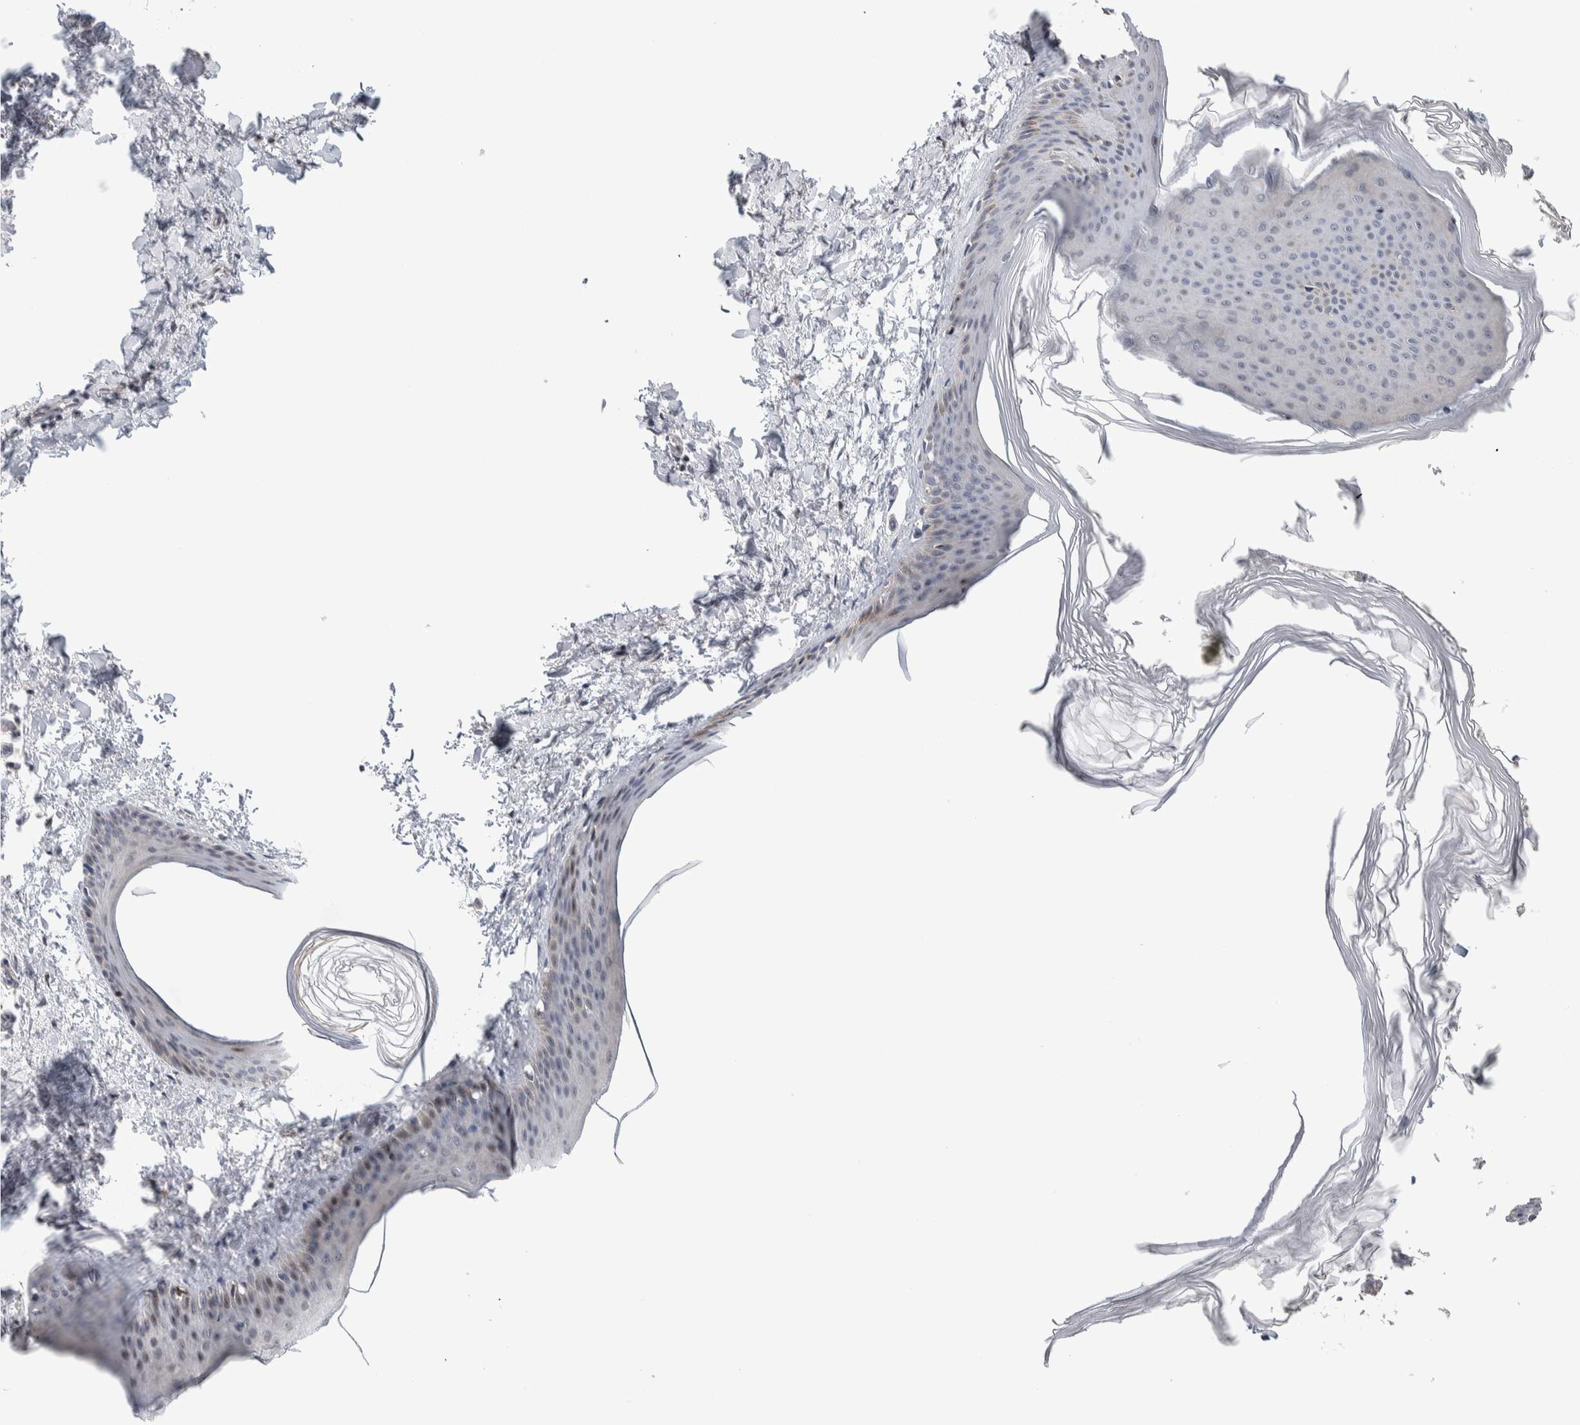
{"staining": {"intensity": "negative", "quantity": "none", "location": "none"}, "tissue": "skin", "cell_type": "Fibroblasts", "image_type": "normal", "snomed": [{"axis": "morphology", "description": "Normal tissue, NOS"}, {"axis": "topography", "description": "Skin"}], "caption": "A high-resolution histopathology image shows IHC staining of unremarkable skin, which exhibits no significant positivity in fibroblasts.", "gene": "PRRG4", "patient": {"sex": "female", "age": 27}}